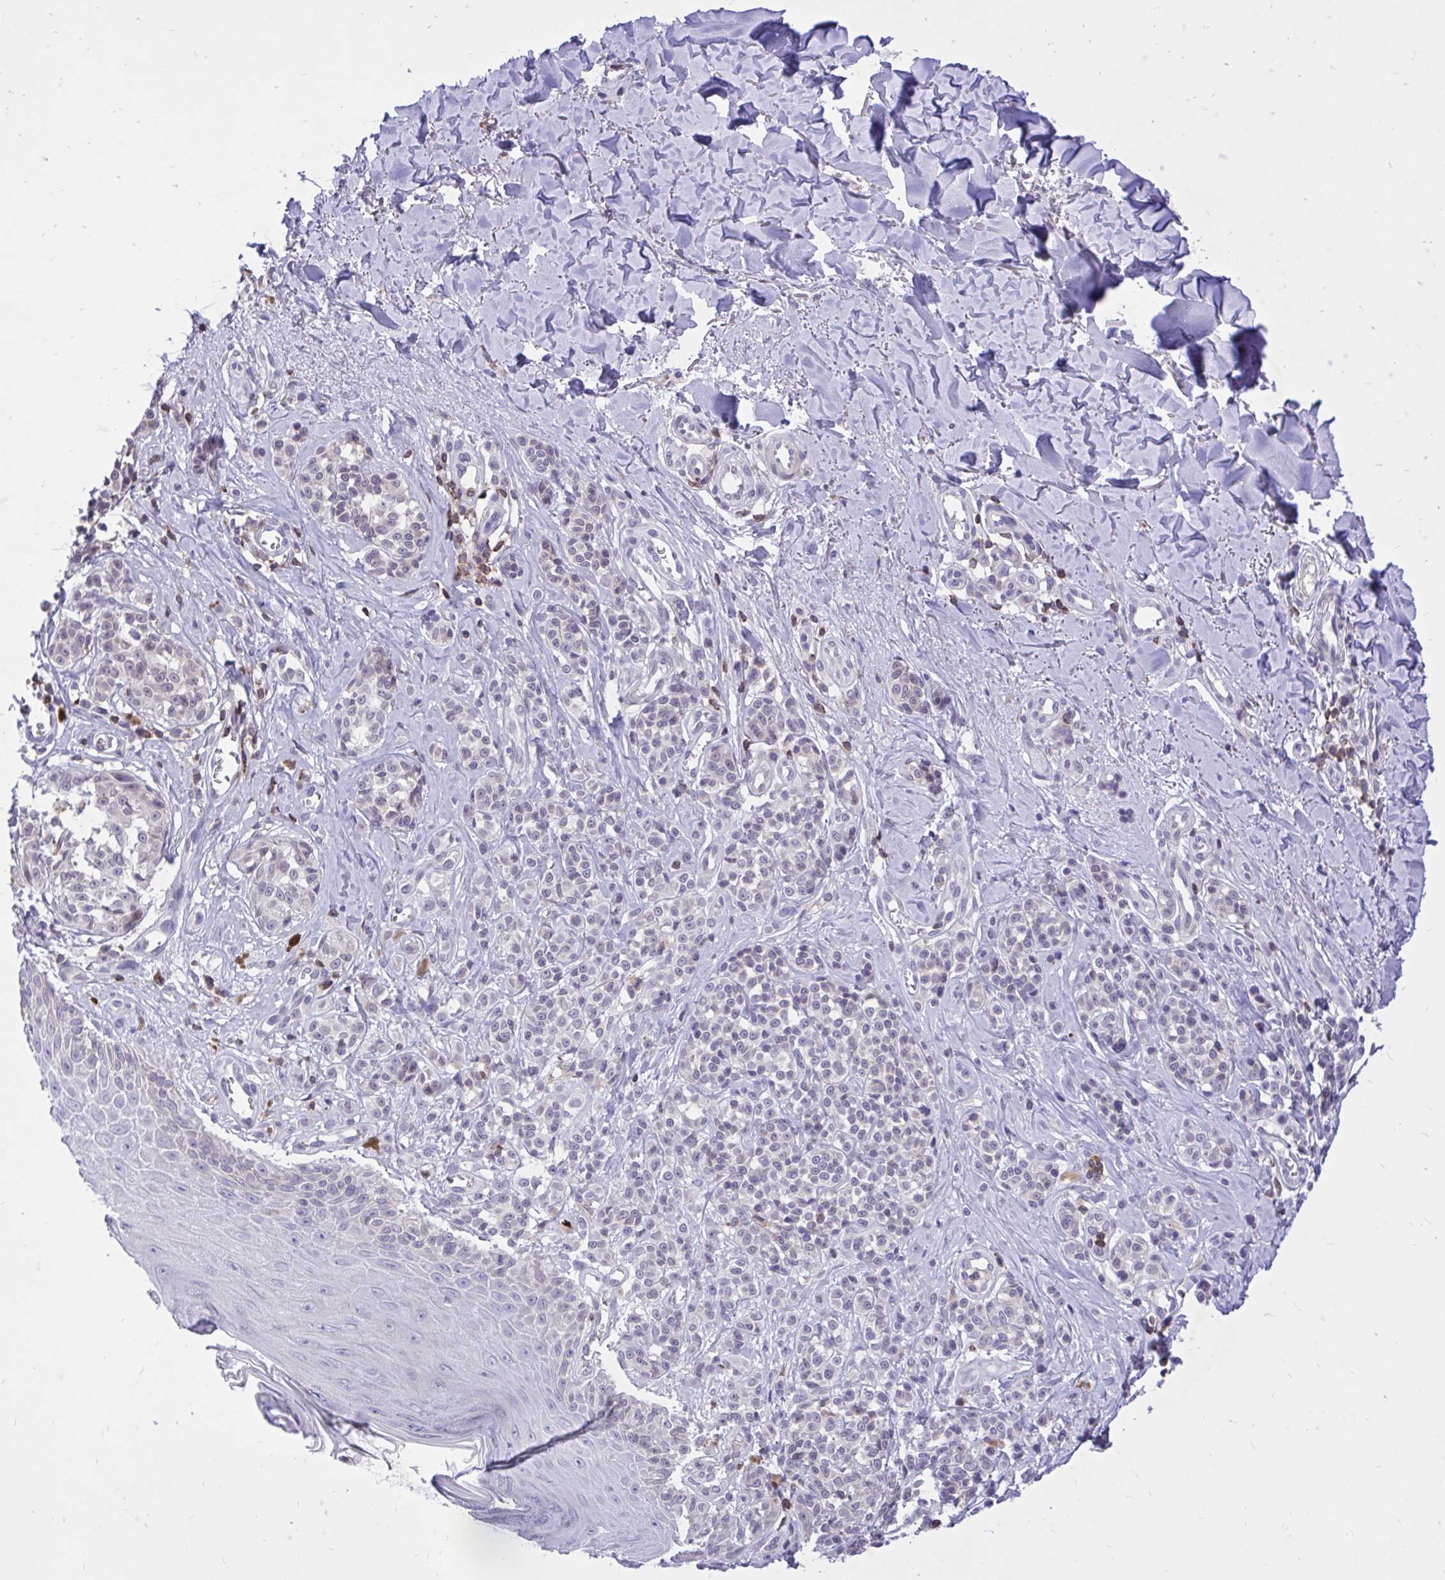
{"staining": {"intensity": "negative", "quantity": "none", "location": "none"}, "tissue": "melanoma", "cell_type": "Tumor cells", "image_type": "cancer", "snomed": [{"axis": "morphology", "description": "Malignant melanoma, NOS"}, {"axis": "topography", "description": "Skin"}], "caption": "This is an immunohistochemistry micrograph of human melanoma. There is no expression in tumor cells.", "gene": "CXCL8", "patient": {"sex": "male", "age": 74}}